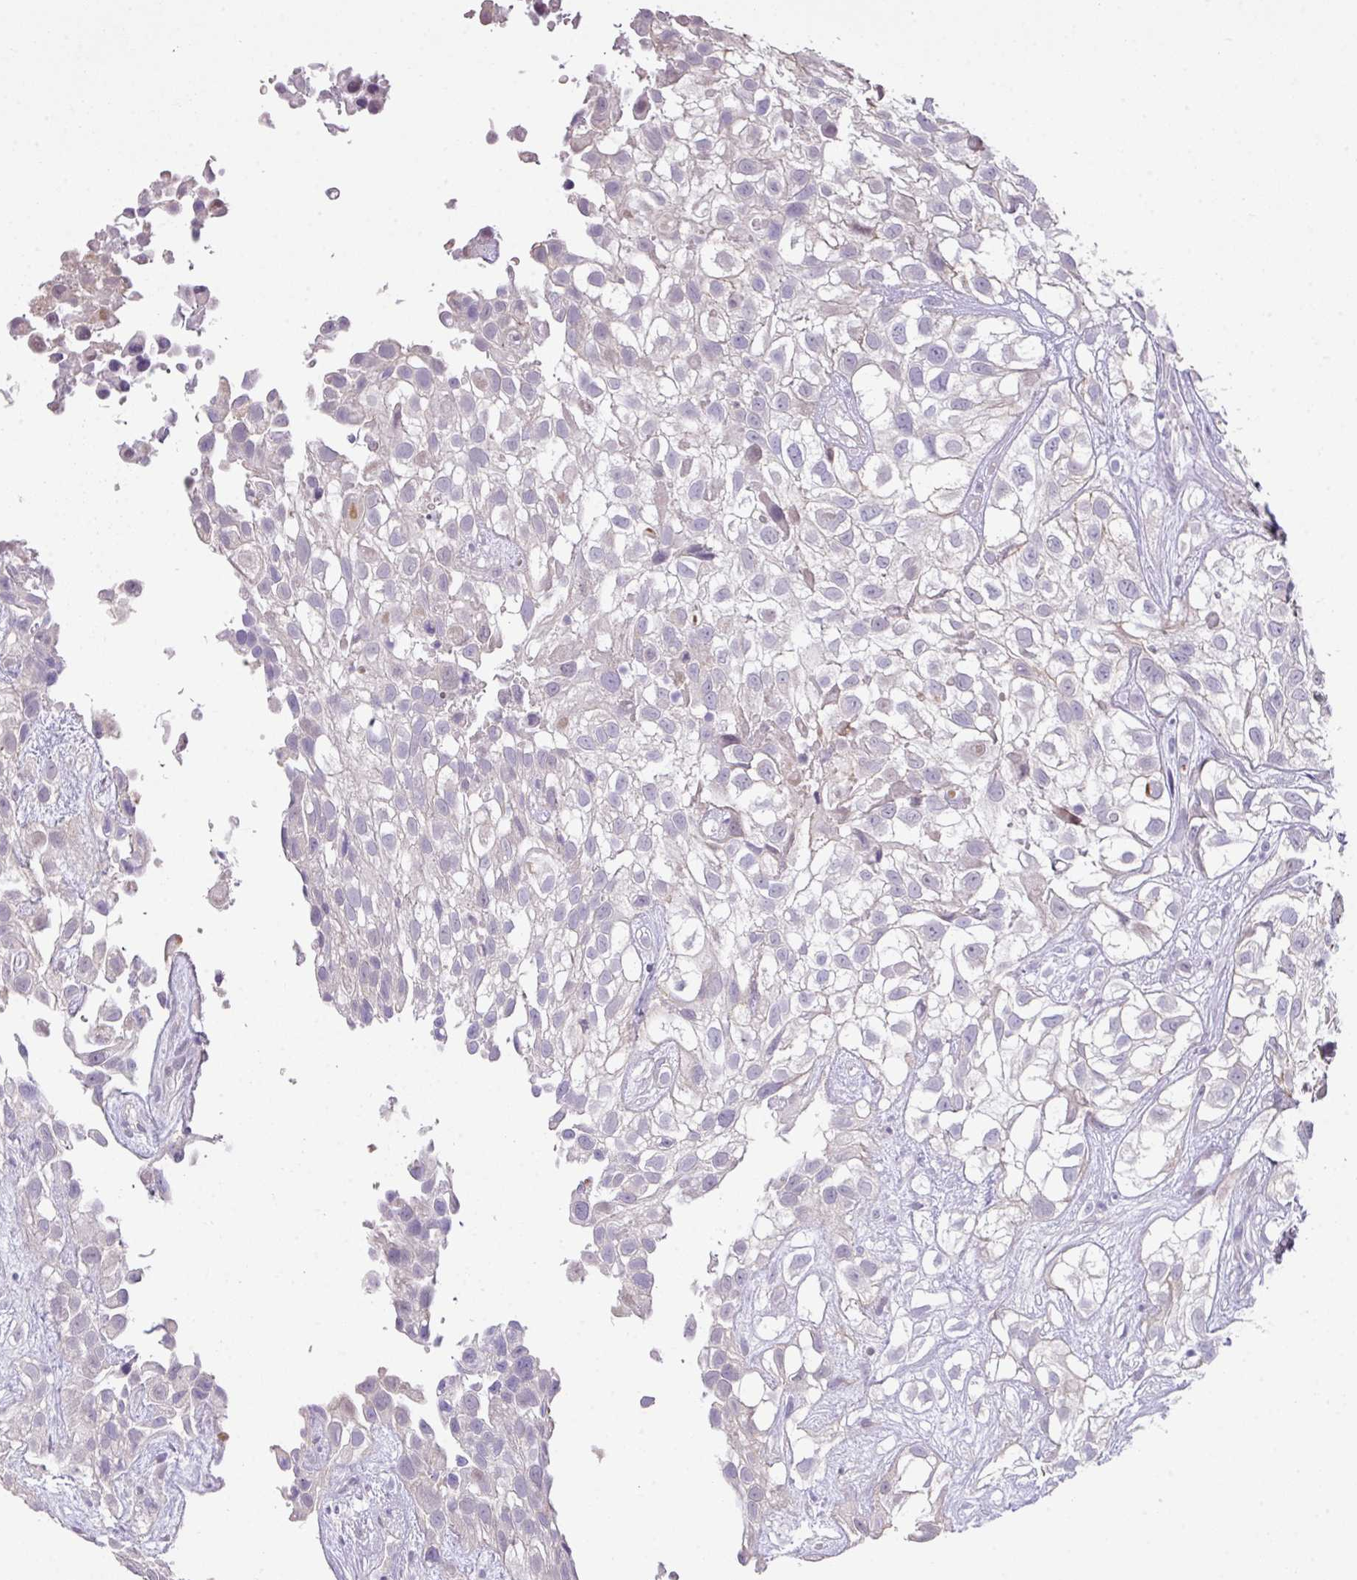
{"staining": {"intensity": "negative", "quantity": "none", "location": "none"}, "tissue": "urothelial cancer", "cell_type": "Tumor cells", "image_type": "cancer", "snomed": [{"axis": "morphology", "description": "Urothelial carcinoma, High grade"}, {"axis": "topography", "description": "Urinary bladder"}], "caption": "The histopathology image exhibits no staining of tumor cells in urothelial cancer. (DAB IHC visualized using brightfield microscopy, high magnification).", "gene": "ANKRD13B", "patient": {"sex": "male", "age": 56}}